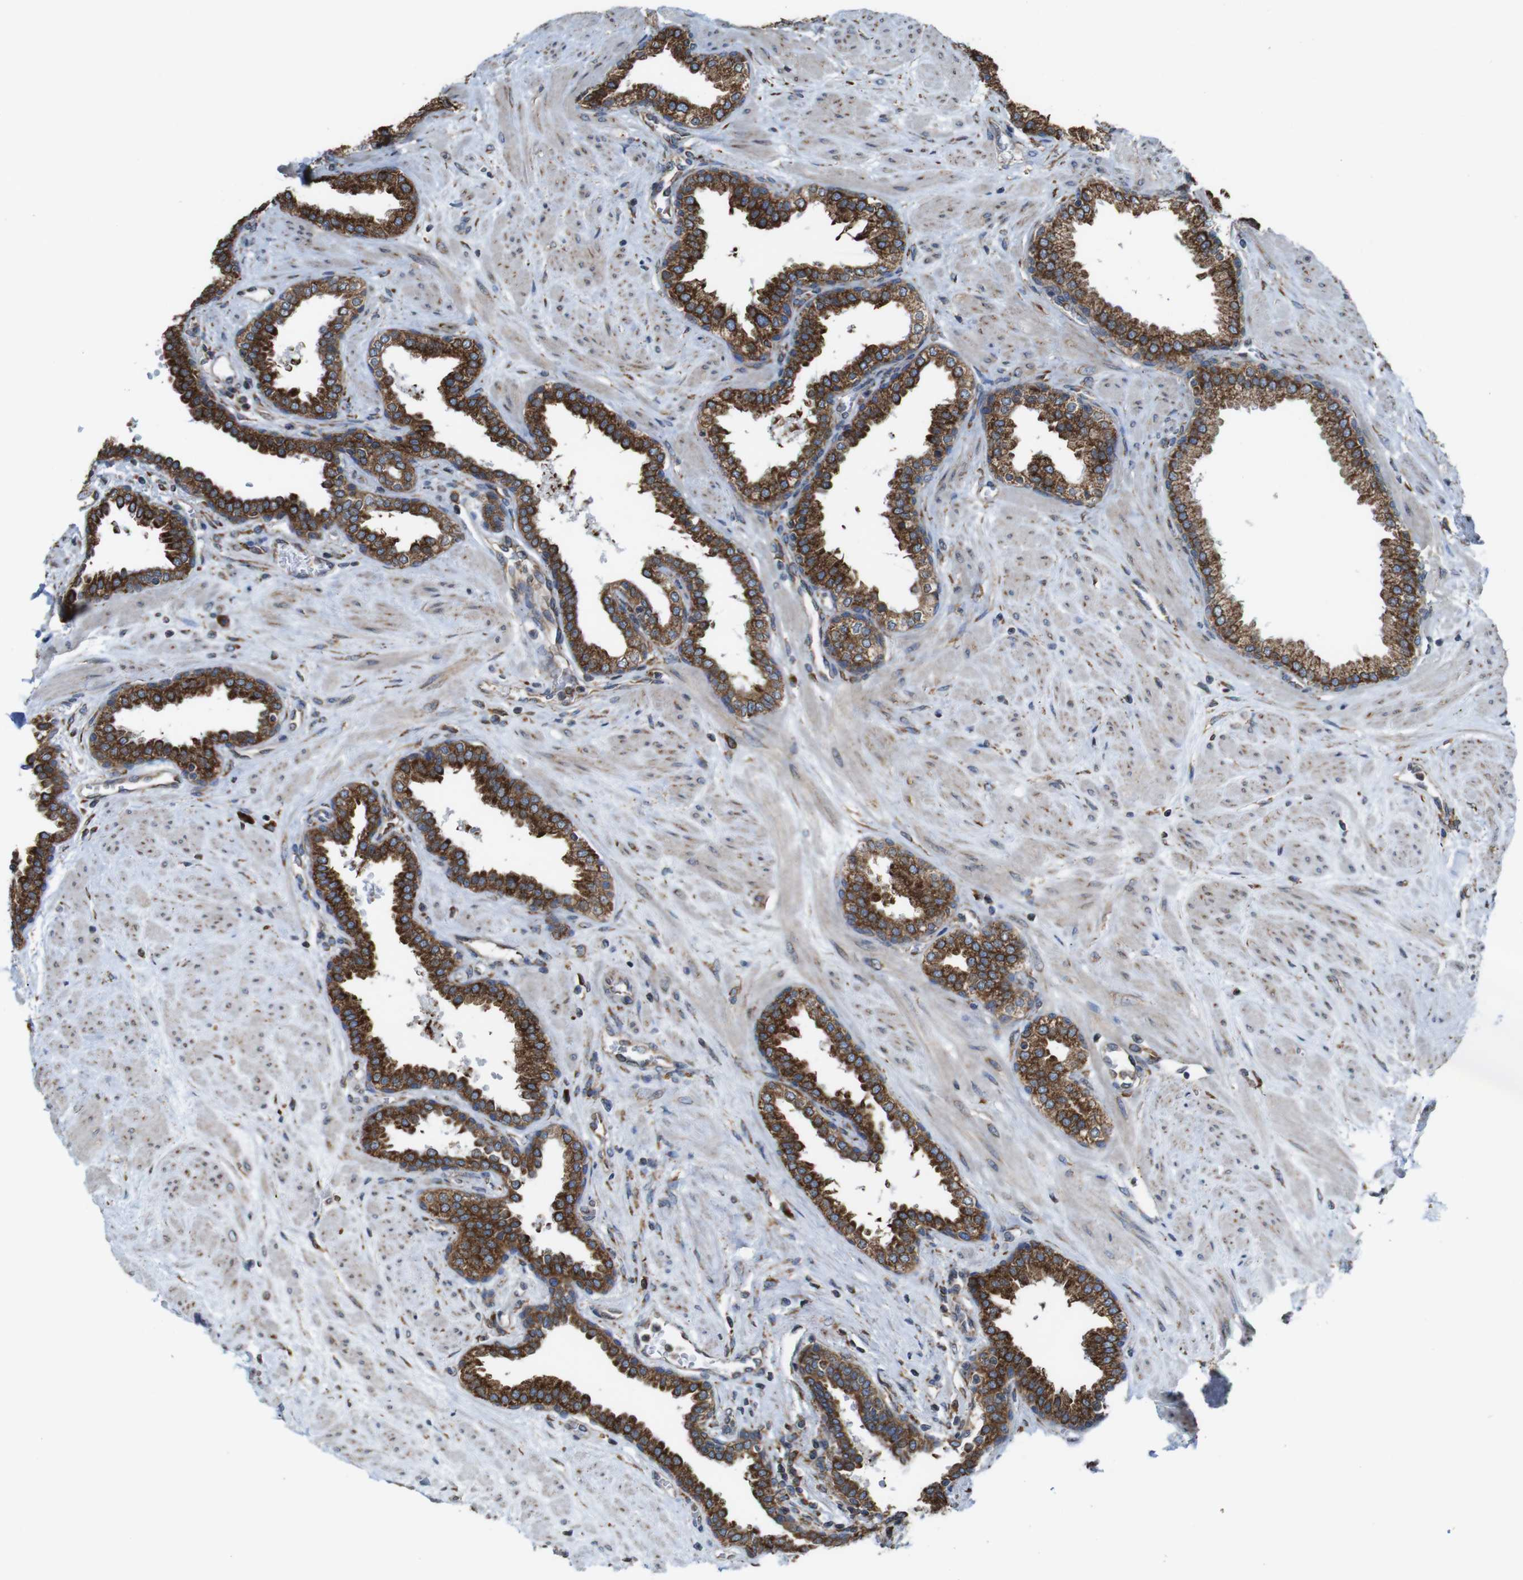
{"staining": {"intensity": "strong", "quantity": ">75%", "location": "cytoplasmic/membranous"}, "tissue": "prostate", "cell_type": "Glandular cells", "image_type": "normal", "snomed": [{"axis": "morphology", "description": "Normal tissue, NOS"}, {"axis": "topography", "description": "Prostate"}], "caption": "Immunohistochemistry (IHC) image of benign prostate stained for a protein (brown), which displays high levels of strong cytoplasmic/membranous positivity in about >75% of glandular cells.", "gene": "UGGT1", "patient": {"sex": "male", "age": 51}}